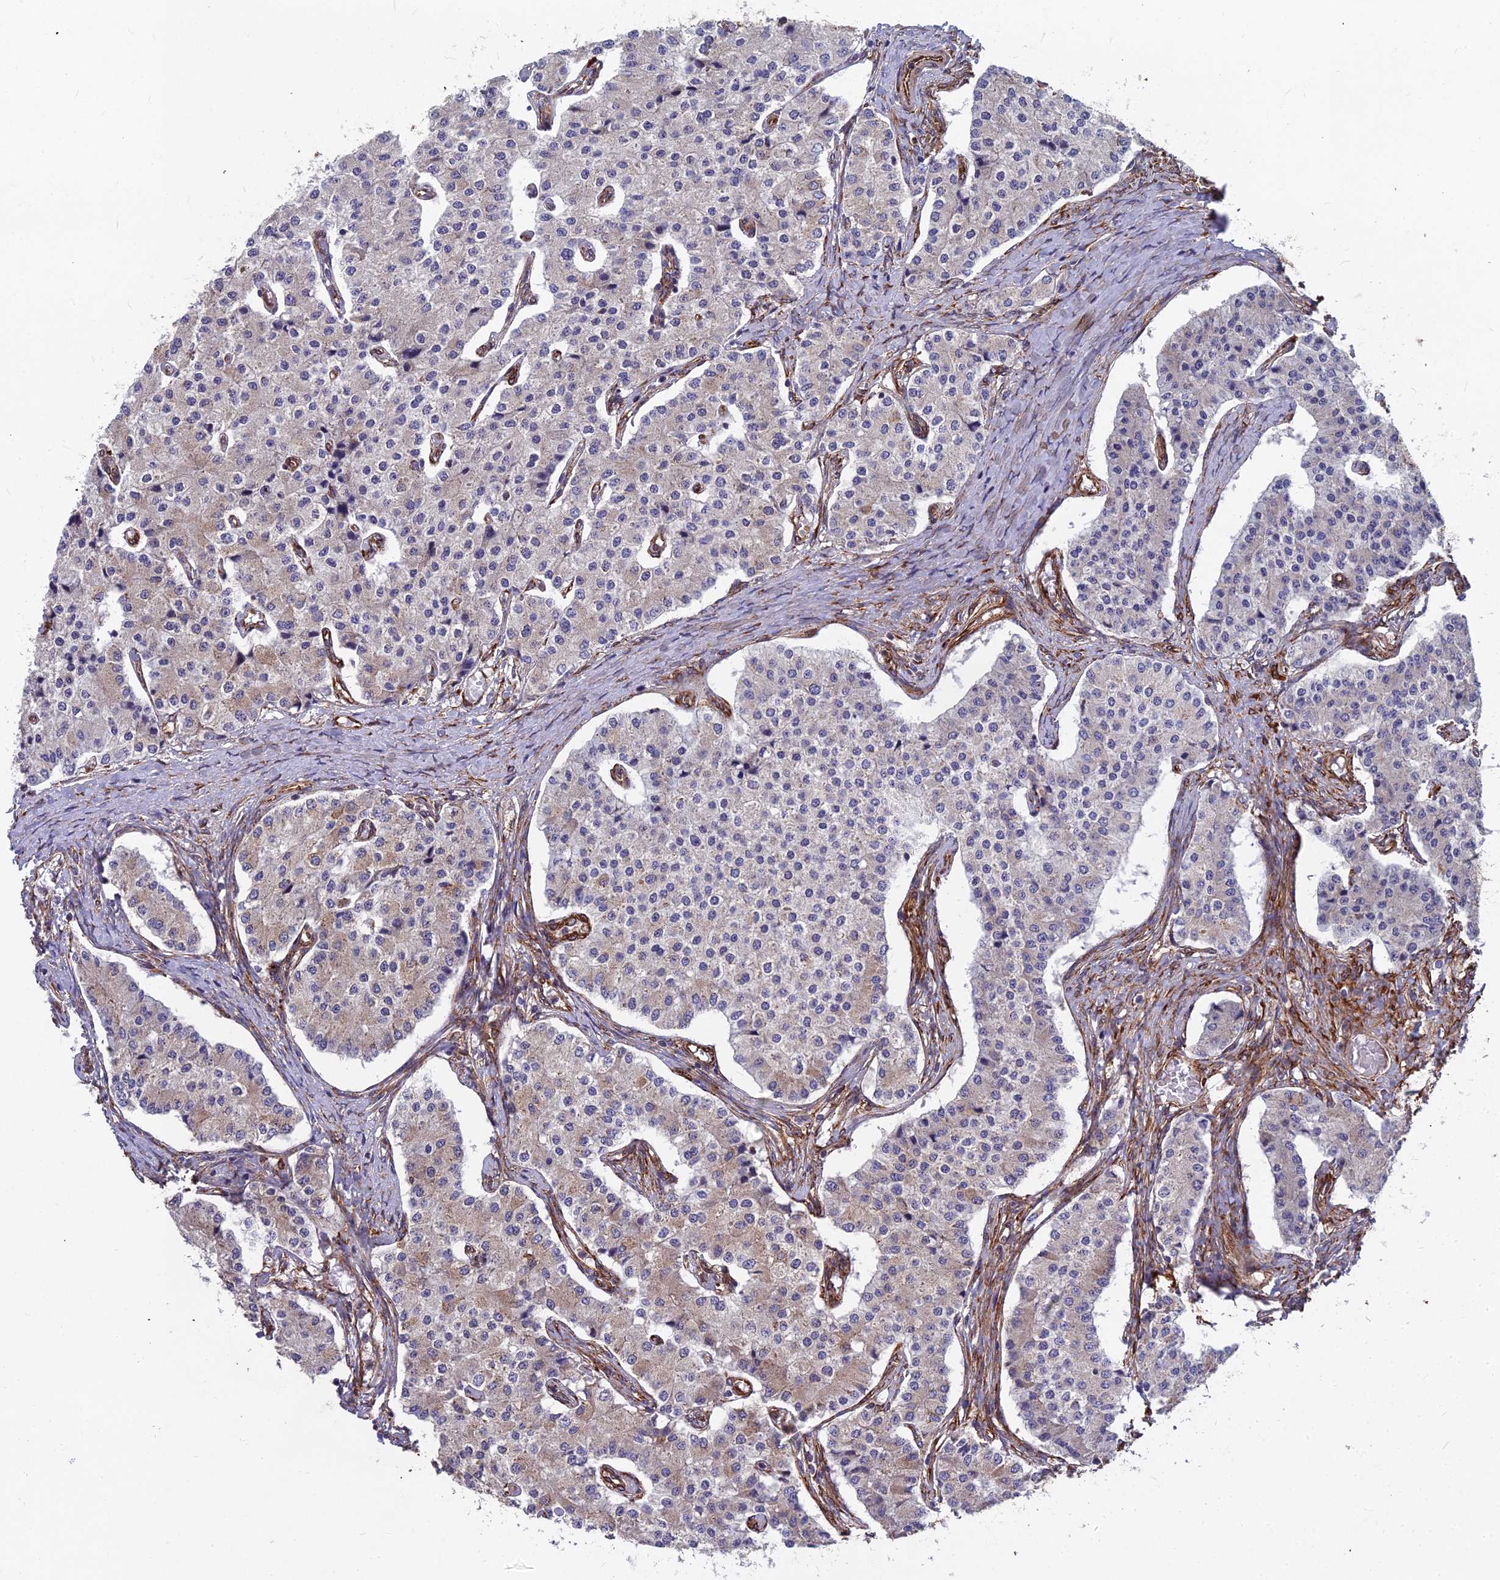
{"staining": {"intensity": "weak", "quantity": "<25%", "location": "cytoplasmic/membranous"}, "tissue": "carcinoid", "cell_type": "Tumor cells", "image_type": "cancer", "snomed": [{"axis": "morphology", "description": "Carcinoid, malignant, NOS"}, {"axis": "topography", "description": "Colon"}], "caption": "Tumor cells show no significant protein staining in malignant carcinoid.", "gene": "NDUFAF7", "patient": {"sex": "female", "age": 52}}